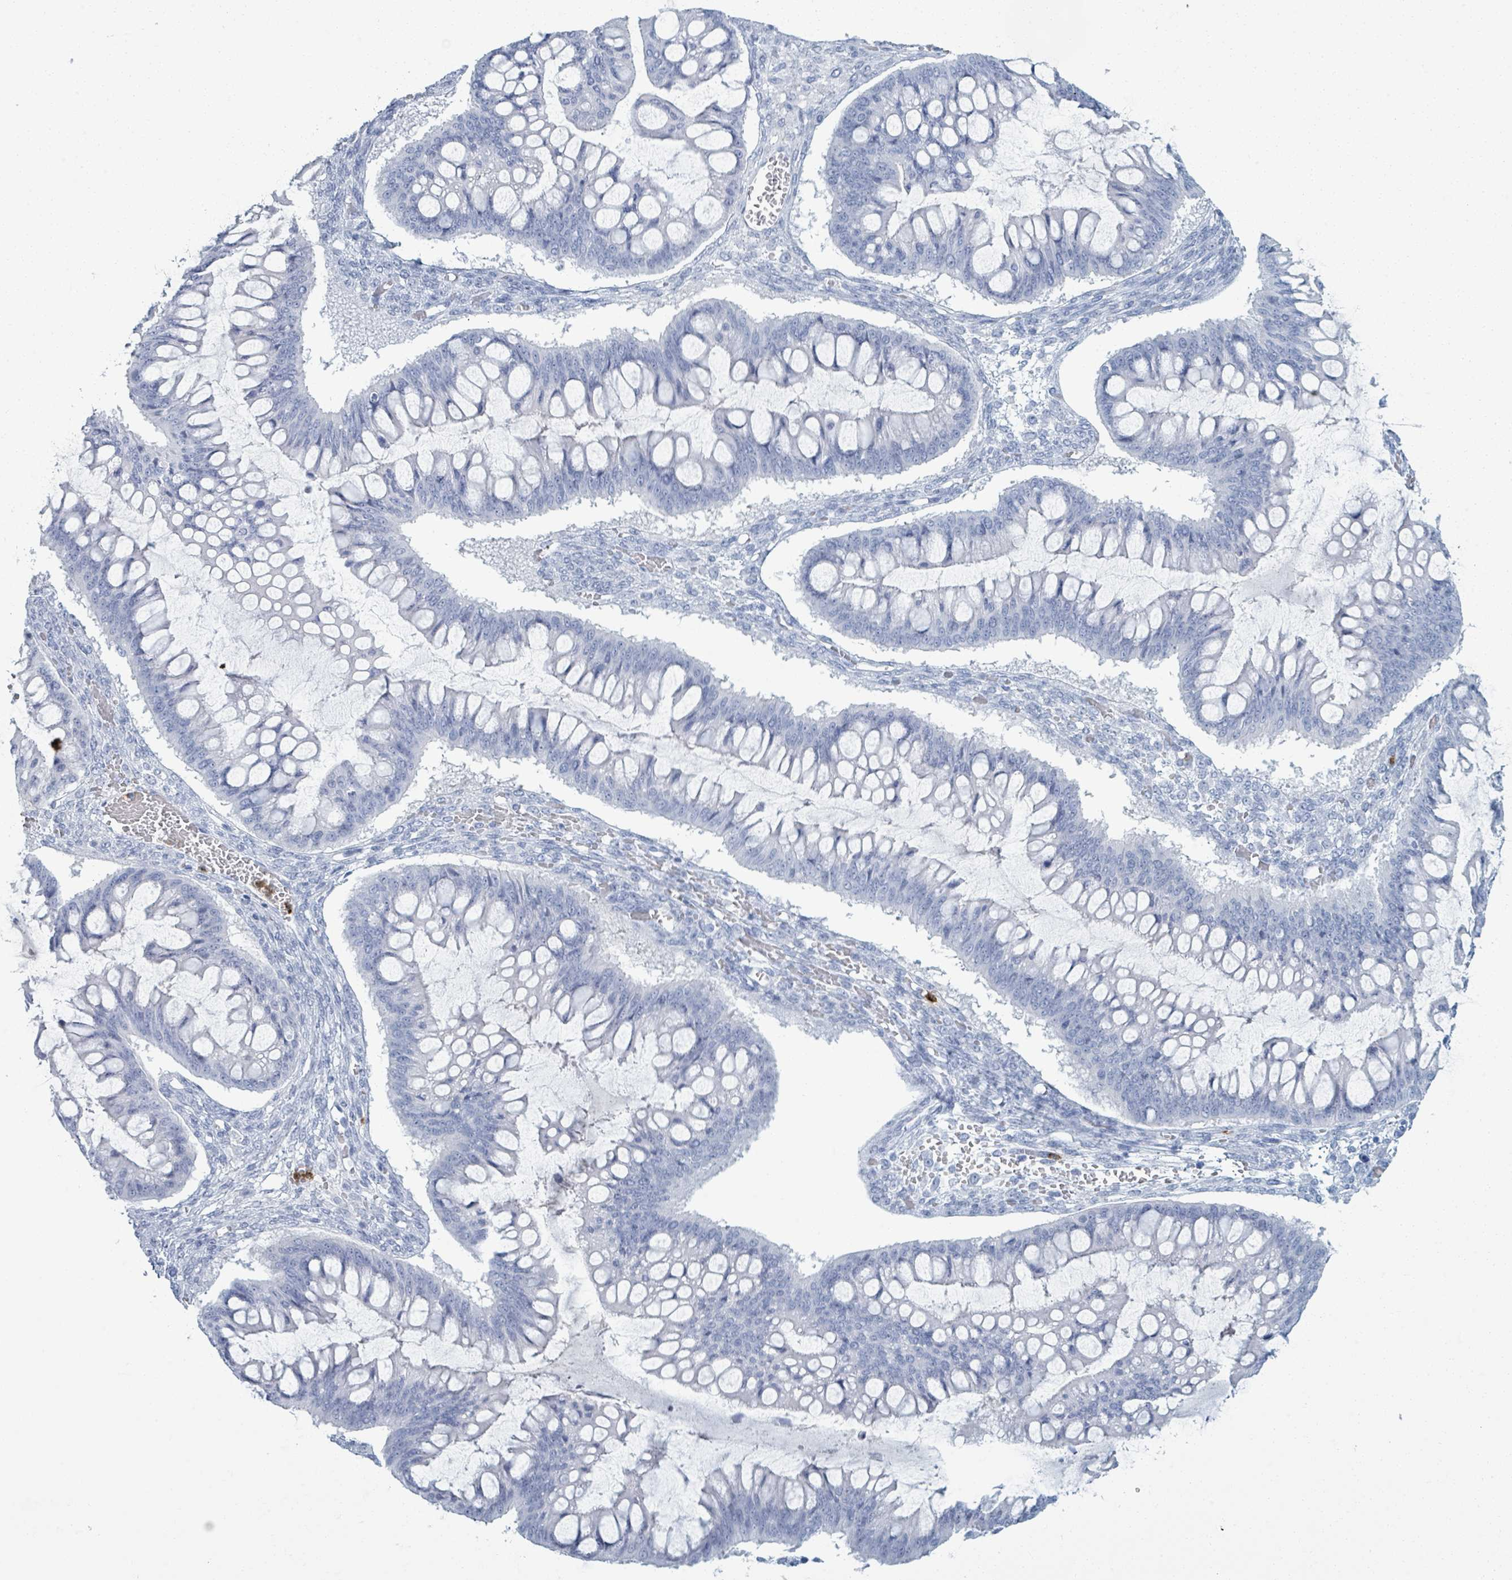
{"staining": {"intensity": "negative", "quantity": "none", "location": "none"}, "tissue": "ovarian cancer", "cell_type": "Tumor cells", "image_type": "cancer", "snomed": [{"axis": "morphology", "description": "Cystadenocarcinoma, mucinous, NOS"}, {"axis": "topography", "description": "Ovary"}], "caption": "IHC of human ovarian cancer (mucinous cystadenocarcinoma) displays no staining in tumor cells.", "gene": "DEFA4", "patient": {"sex": "female", "age": 73}}